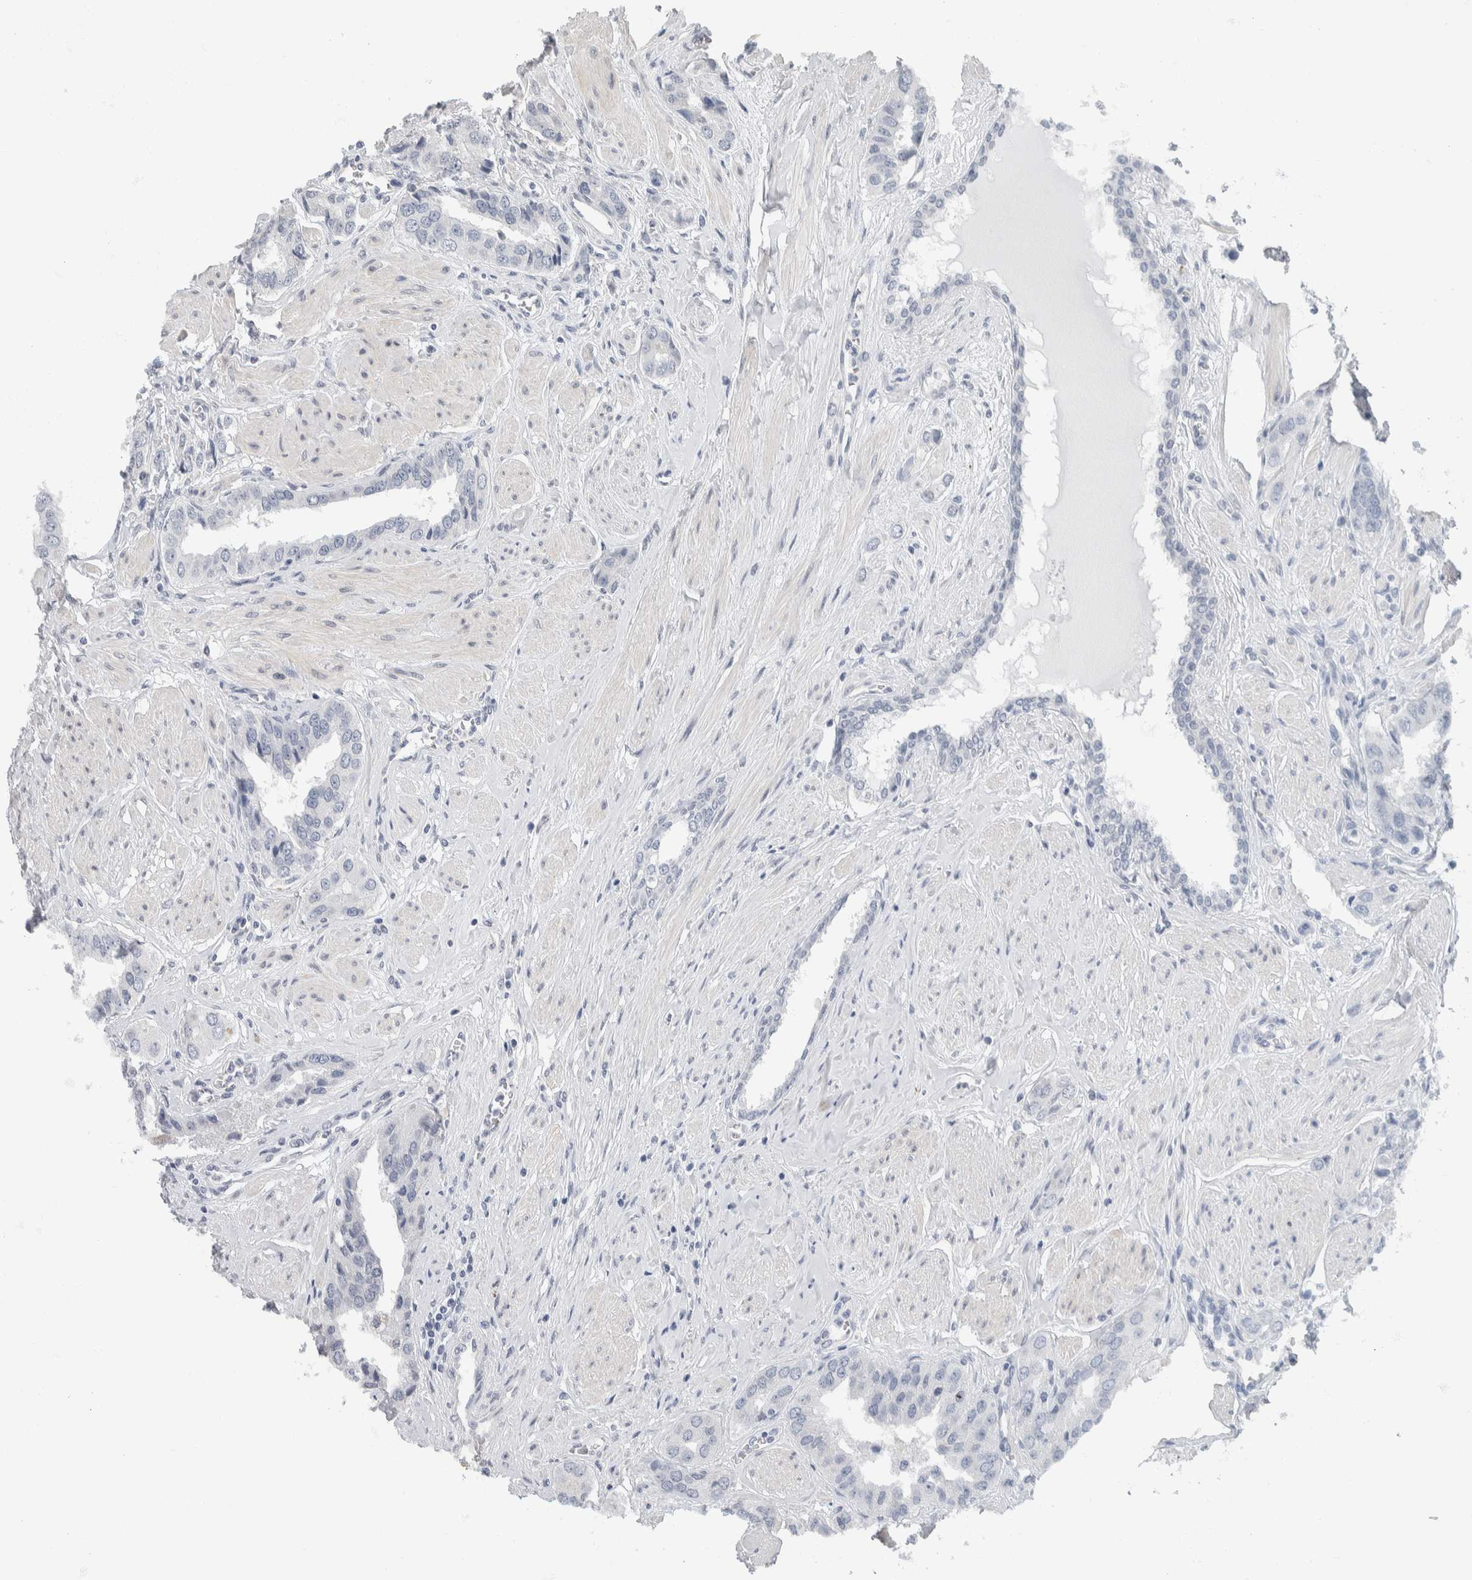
{"staining": {"intensity": "negative", "quantity": "none", "location": "none"}, "tissue": "prostate cancer", "cell_type": "Tumor cells", "image_type": "cancer", "snomed": [{"axis": "morphology", "description": "Adenocarcinoma, High grade"}, {"axis": "topography", "description": "Prostate"}], "caption": "A high-resolution histopathology image shows immunohistochemistry (IHC) staining of prostate cancer, which exhibits no significant expression in tumor cells. Nuclei are stained in blue.", "gene": "NEFM", "patient": {"sex": "male", "age": 52}}